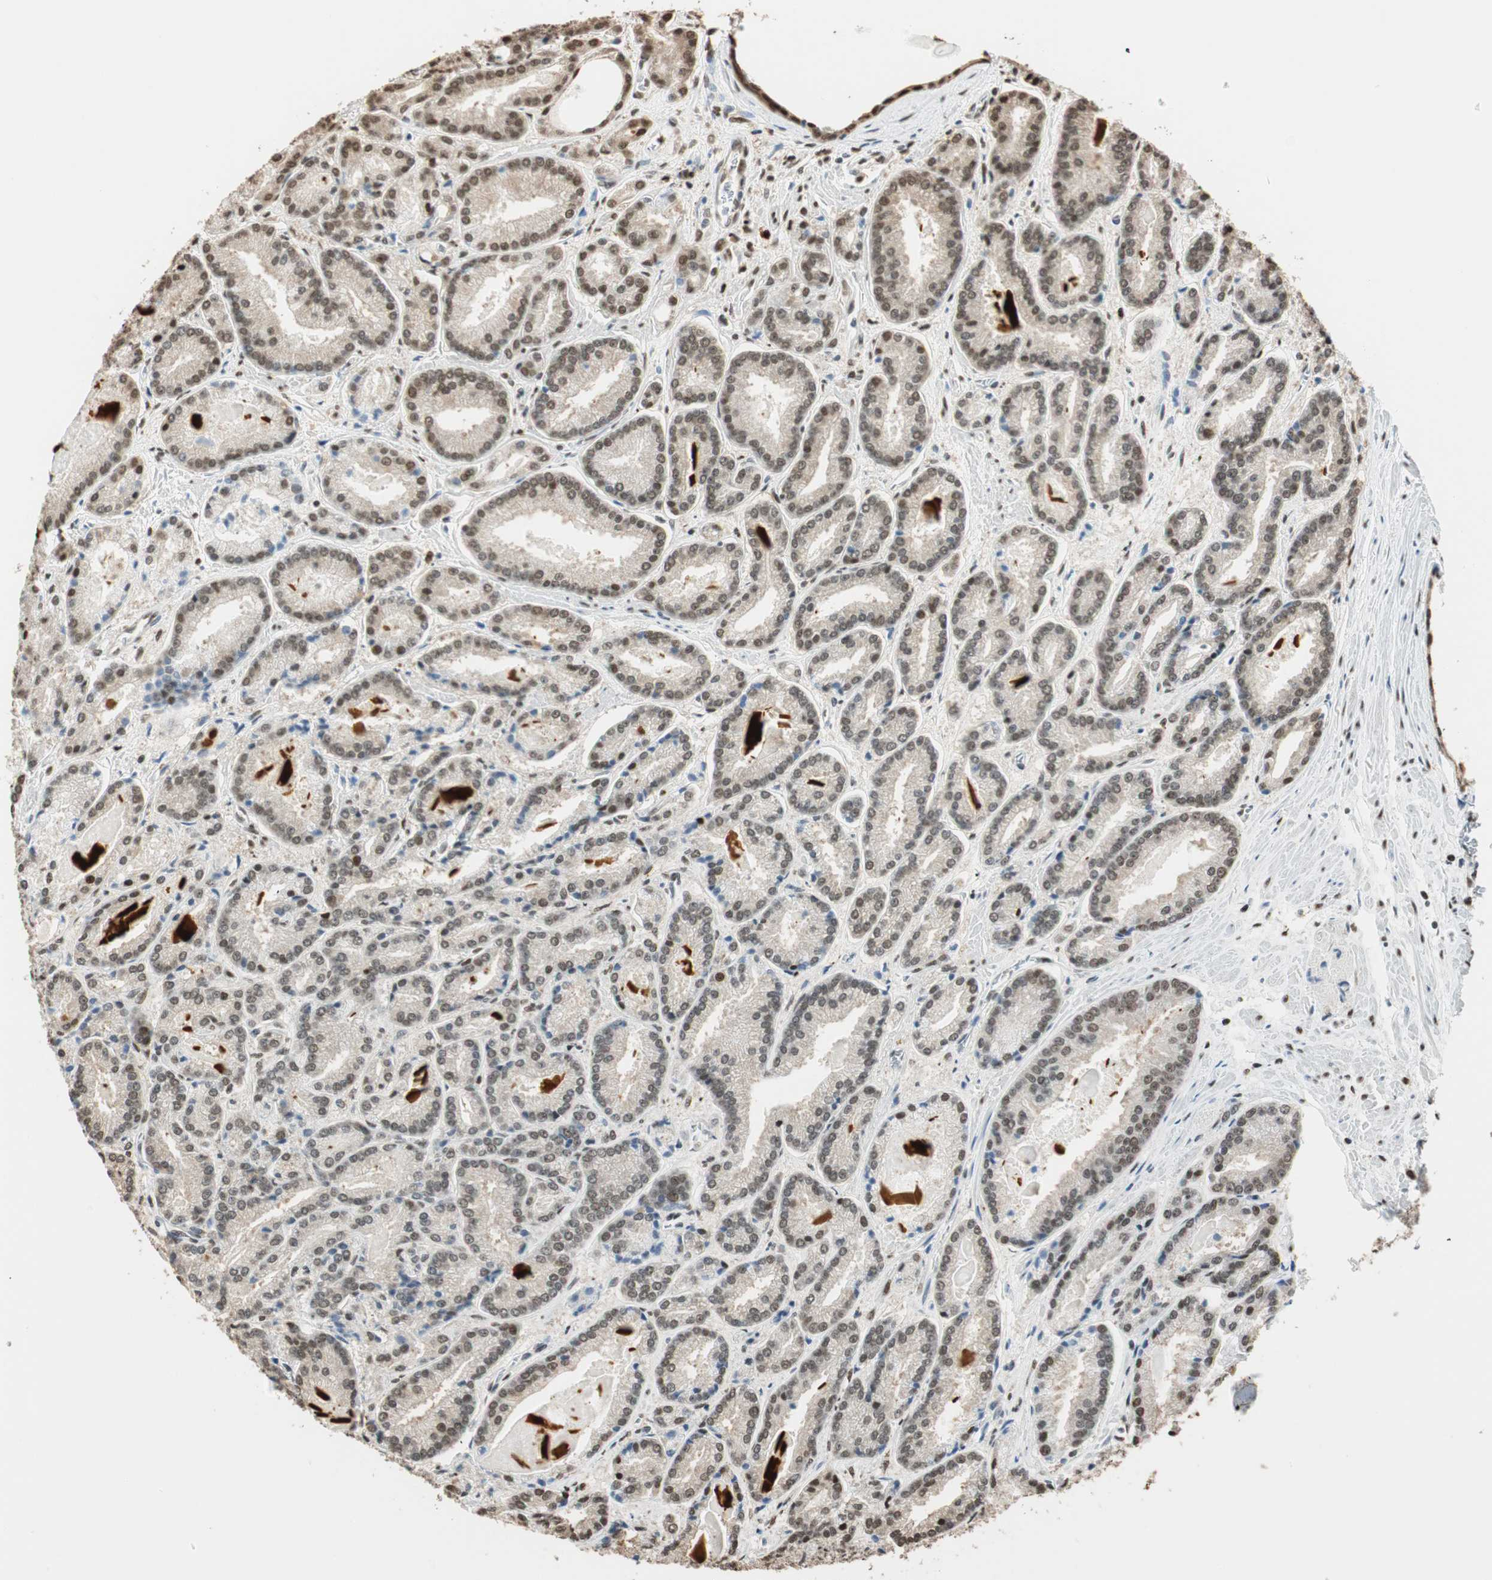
{"staining": {"intensity": "moderate", "quantity": "25%-75%", "location": "nuclear"}, "tissue": "prostate cancer", "cell_type": "Tumor cells", "image_type": "cancer", "snomed": [{"axis": "morphology", "description": "Adenocarcinoma, Low grade"}, {"axis": "topography", "description": "Prostate"}], "caption": "Immunohistochemistry (IHC) histopathology image of neoplastic tissue: human low-grade adenocarcinoma (prostate) stained using immunohistochemistry displays medium levels of moderate protein expression localized specifically in the nuclear of tumor cells, appearing as a nuclear brown color.", "gene": "FANCG", "patient": {"sex": "male", "age": 59}}